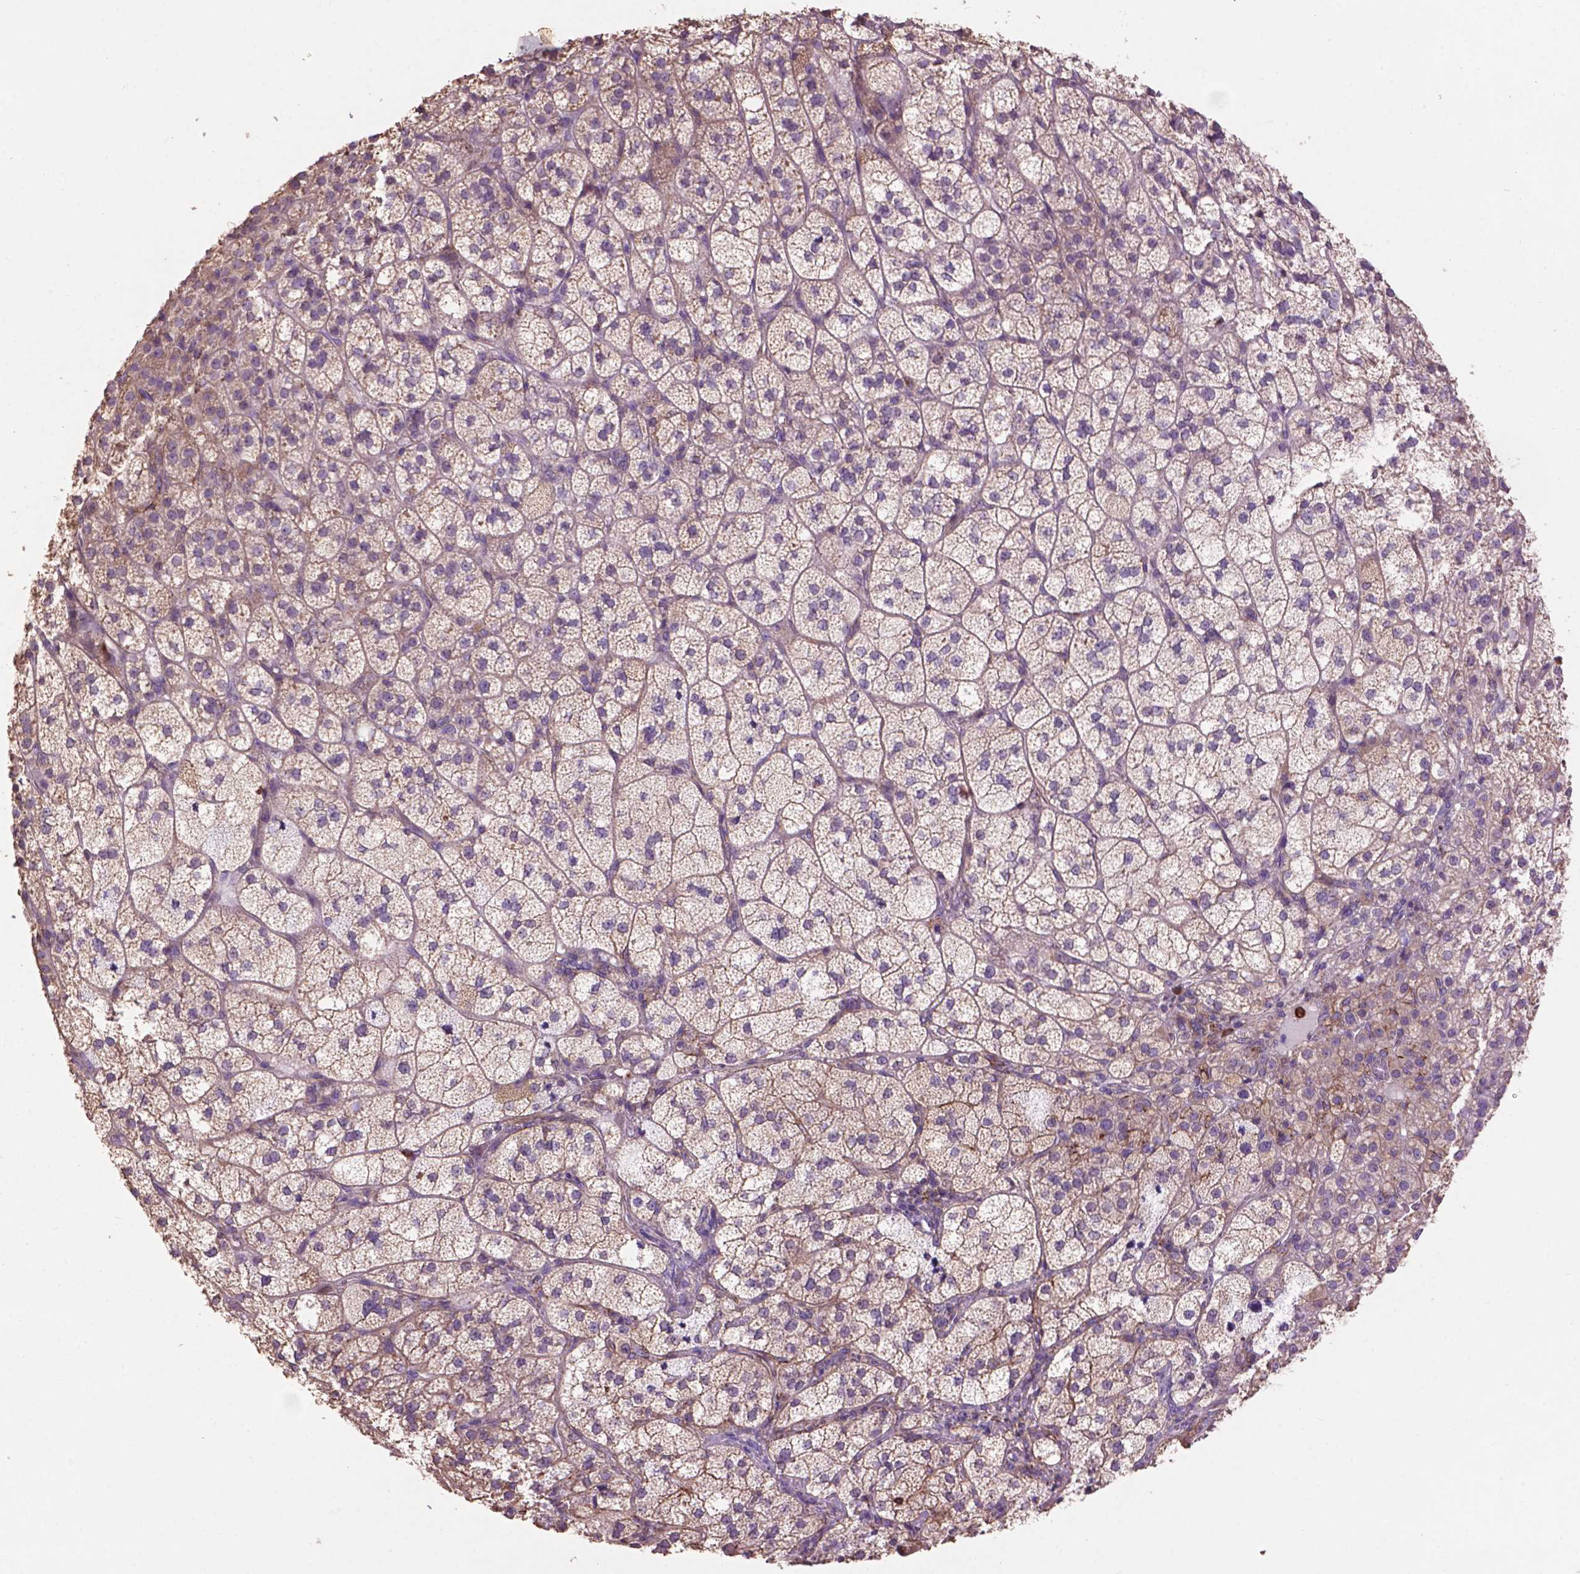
{"staining": {"intensity": "negative", "quantity": "none", "location": "none"}, "tissue": "adrenal gland", "cell_type": "Glandular cells", "image_type": "normal", "snomed": [{"axis": "morphology", "description": "Normal tissue, NOS"}, {"axis": "topography", "description": "Adrenal gland"}], "caption": "Adrenal gland stained for a protein using immunohistochemistry (IHC) reveals no staining glandular cells.", "gene": "LRRC3C", "patient": {"sex": "female", "age": 60}}